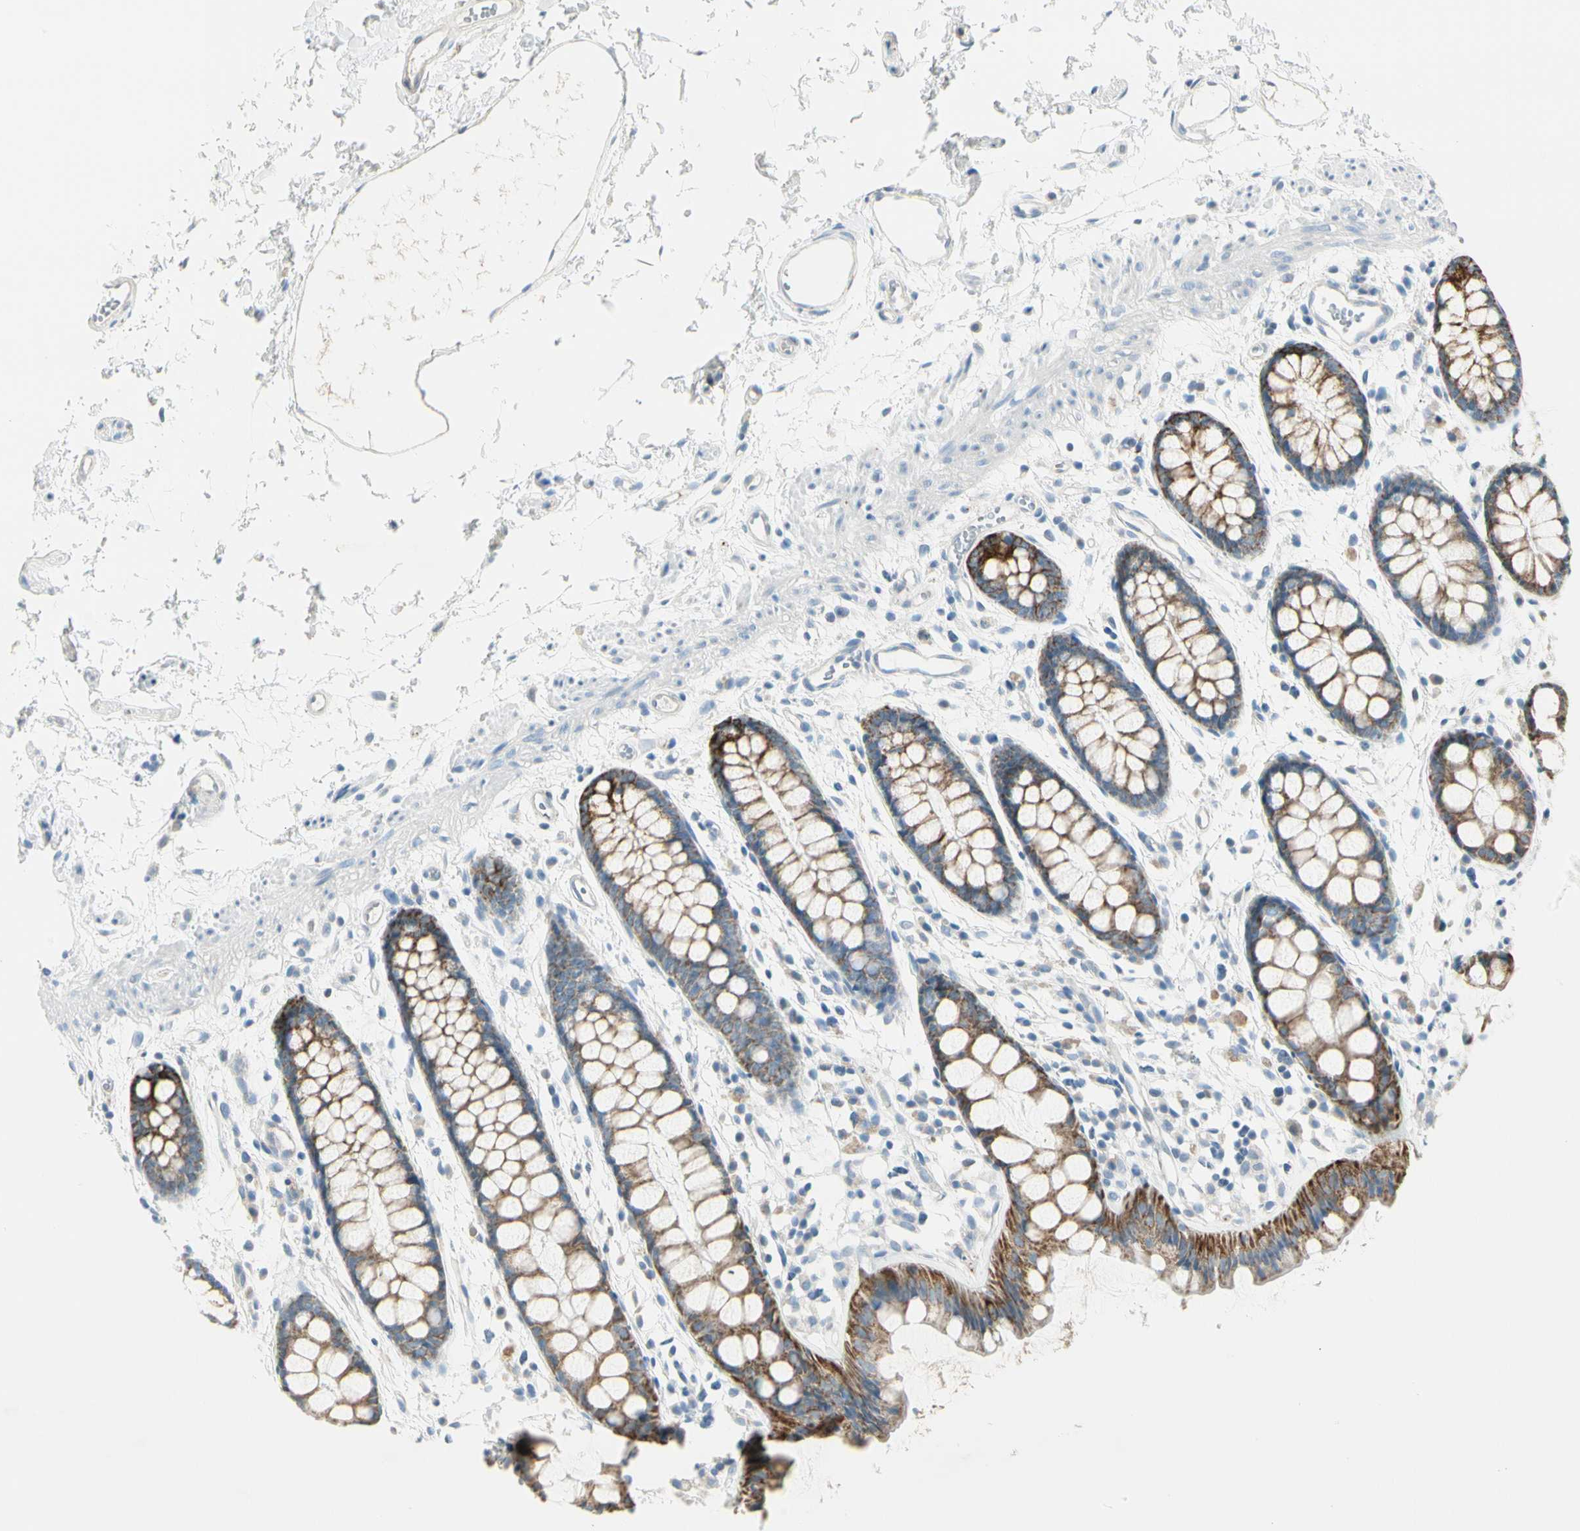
{"staining": {"intensity": "strong", "quantity": ">75%", "location": "cytoplasmic/membranous"}, "tissue": "rectum", "cell_type": "Glandular cells", "image_type": "normal", "snomed": [{"axis": "morphology", "description": "Normal tissue, NOS"}, {"axis": "topography", "description": "Rectum"}], "caption": "A high-resolution histopathology image shows immunohistochemistry (IHC) staining of benign rectum, which exhibits strong cytoplasmic/membranous positivity in approximately >75% of glandular cells.", "gene": "SLC6A15", "patient": {"sex": "female", "age": 66}}